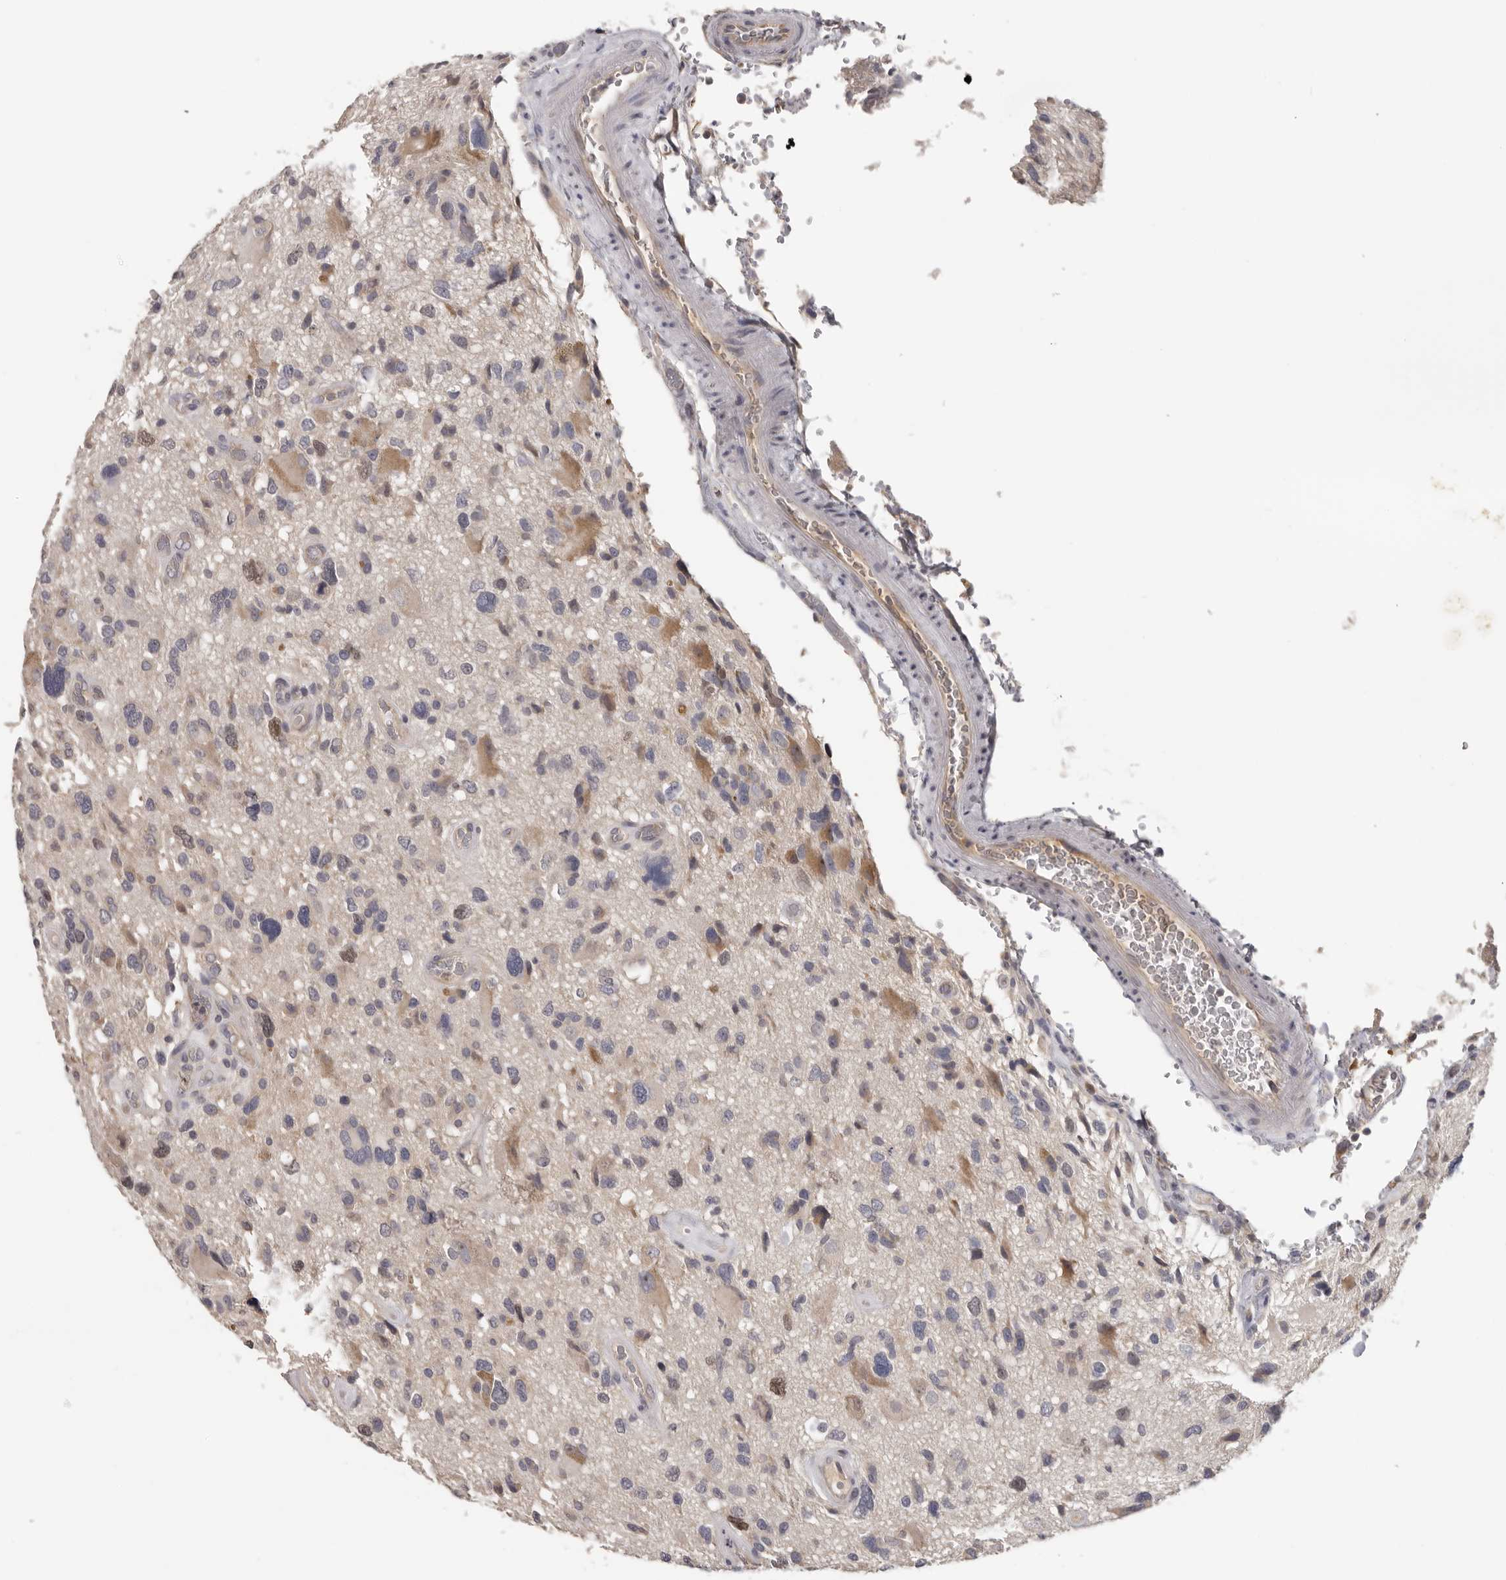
{"staining": {"intensity": "negative", "quantity": "none", "location": "none"}, "tissue": "glioma", "cell_type": "Tumor cells", "image_type": "cancer", "snomed": [{"axis": "morphology", "description": "Glioma, malignant, High grade"}, {"axis": "topography", "description": "Brain"}], "caption": "Protein analysis of malignant glioma (high-grade) exhibits no significant positivity in tumor cells. Brightfield microscopy of immunohistochemistry stained with DAB (3,3'-diaminobenzidine) (brown) and hematoxylin (blue), captured at high magnification.", "gene": "KIF2B", "patient": {"sex": "male", "age": 33}}